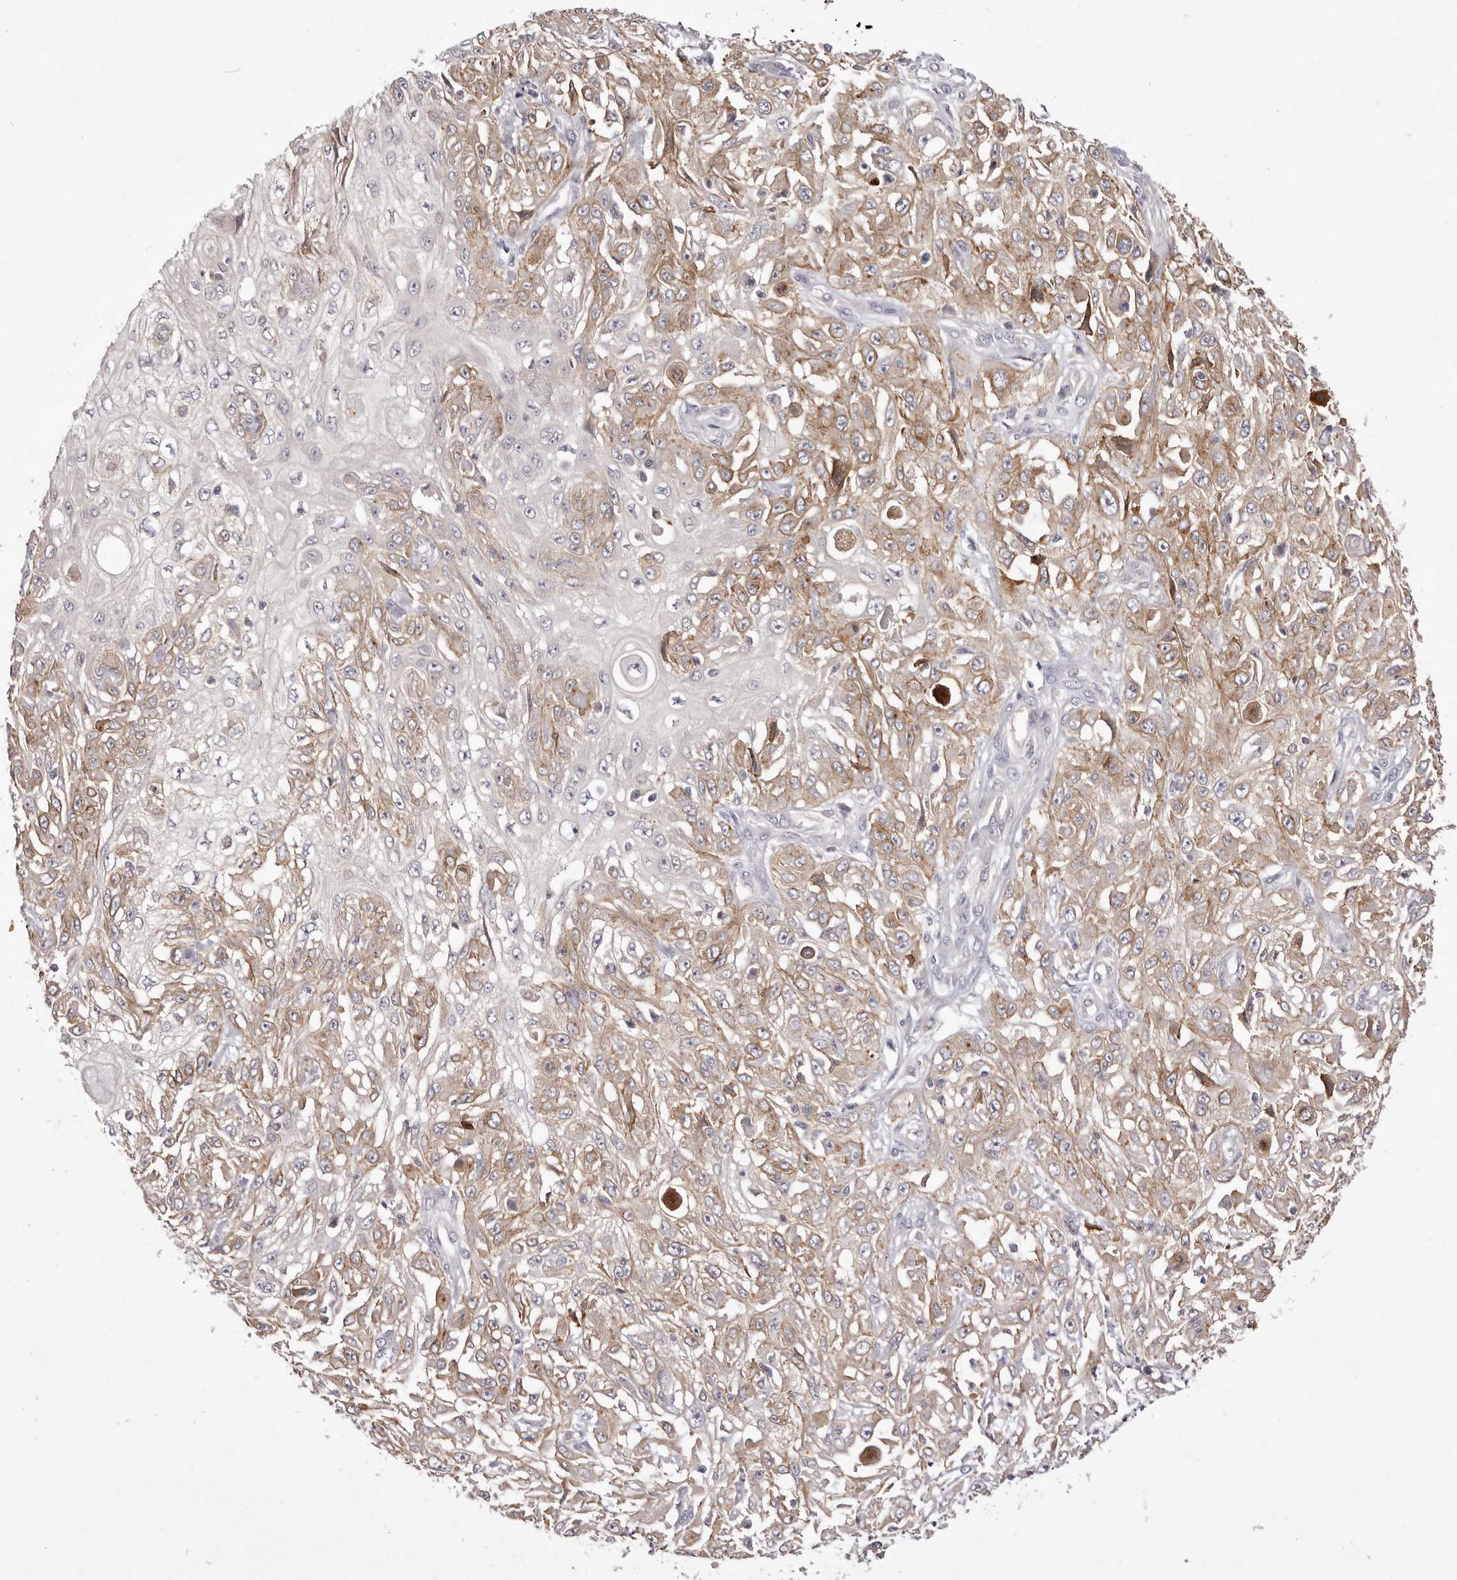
{"staining": {"intensity": "moderate", "quantity": ">75%", "location": "cytoplasmic/membranous"}, "tissue": "skin cancer", "cell_type": "Tumor cells", "image_type": "cancer", "snomed": [{"axis": "morphology", "description": "Squamous cell carcinoma, NOS"}, {"axis": "morphology", "description": "Squamous cell carcinoma, metastatic, NOS"}, {"axis": "topography", "description": "Skin"}, {"axis": "topography", "description": "Lymph node"}], "caption": "Skin cancer (squamous cell carcinoma) stained for a protein (brown) shows moderate cytoplasmic/membranous positive expression in about >75% of tumor cells.", "gene": "GARNL3", "patient": {"sex": "male", "age": 75}}